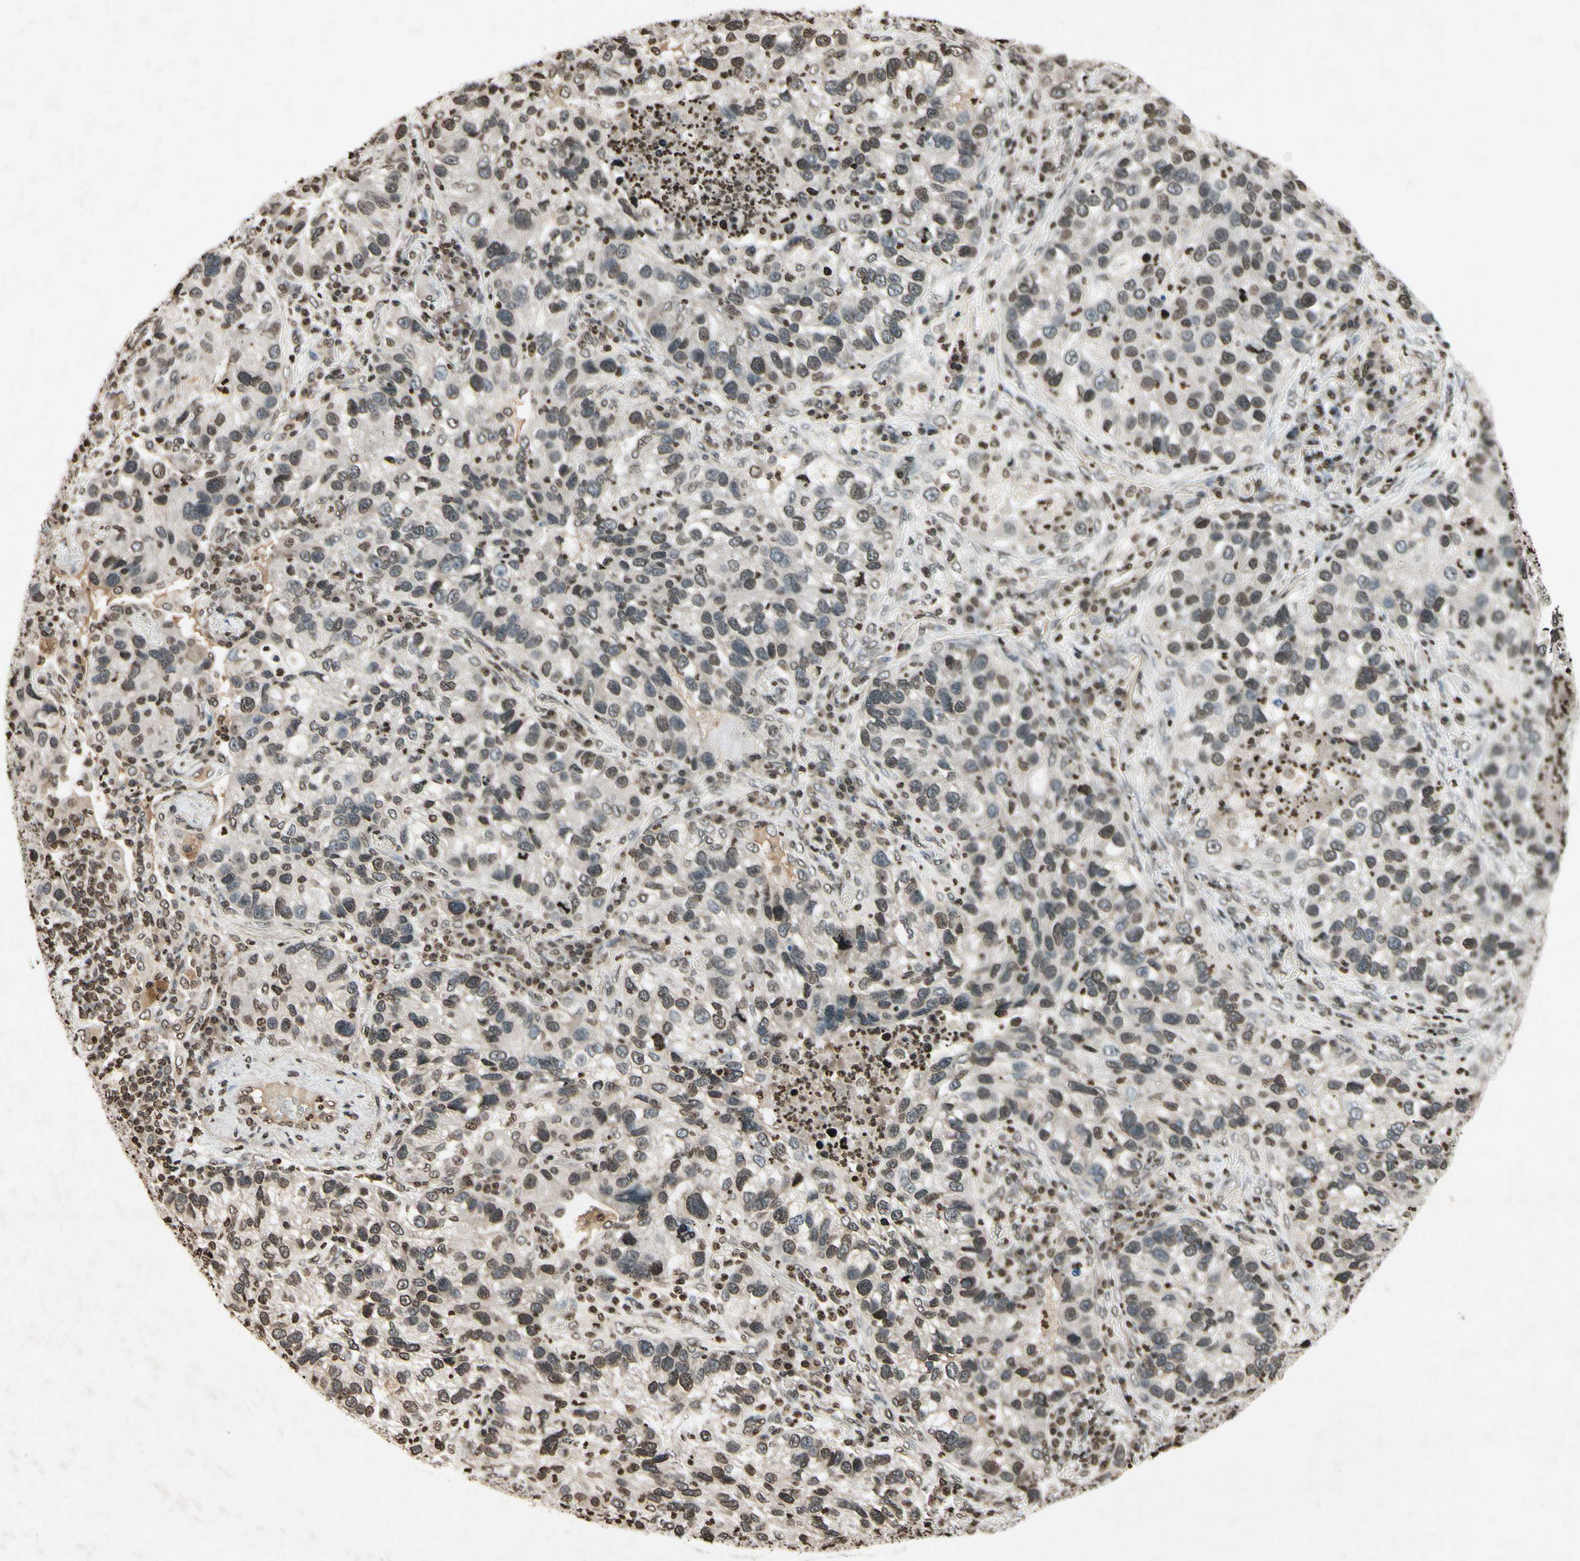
{"staining": {"intensity": "weak", "quantity": "25%-75%", "location": "nuclear"}, "tissue": "lung cancer", "cell_type": "Tumor cells", "image_type": "cancer", "snomed": [{"axis": "morphology", "description": "Normal tissue, NOS"}, {"axis": "morphology", "description": "Adenocarcinoma, NOS"}, {"axis": "topography", "description": "Bronchus"}, {"axis": "topography", "description": "Lung"}], "caption": "DAB (3,3'-diaminobenzidine) immunohistochemical staining of human adenocarcinoma (lung) displays weak nuclear protein positivity in approximately 25%-75% of tumor cells.", "gene": "HOXB3", "patient": {"sex": "male", "age": 54}}